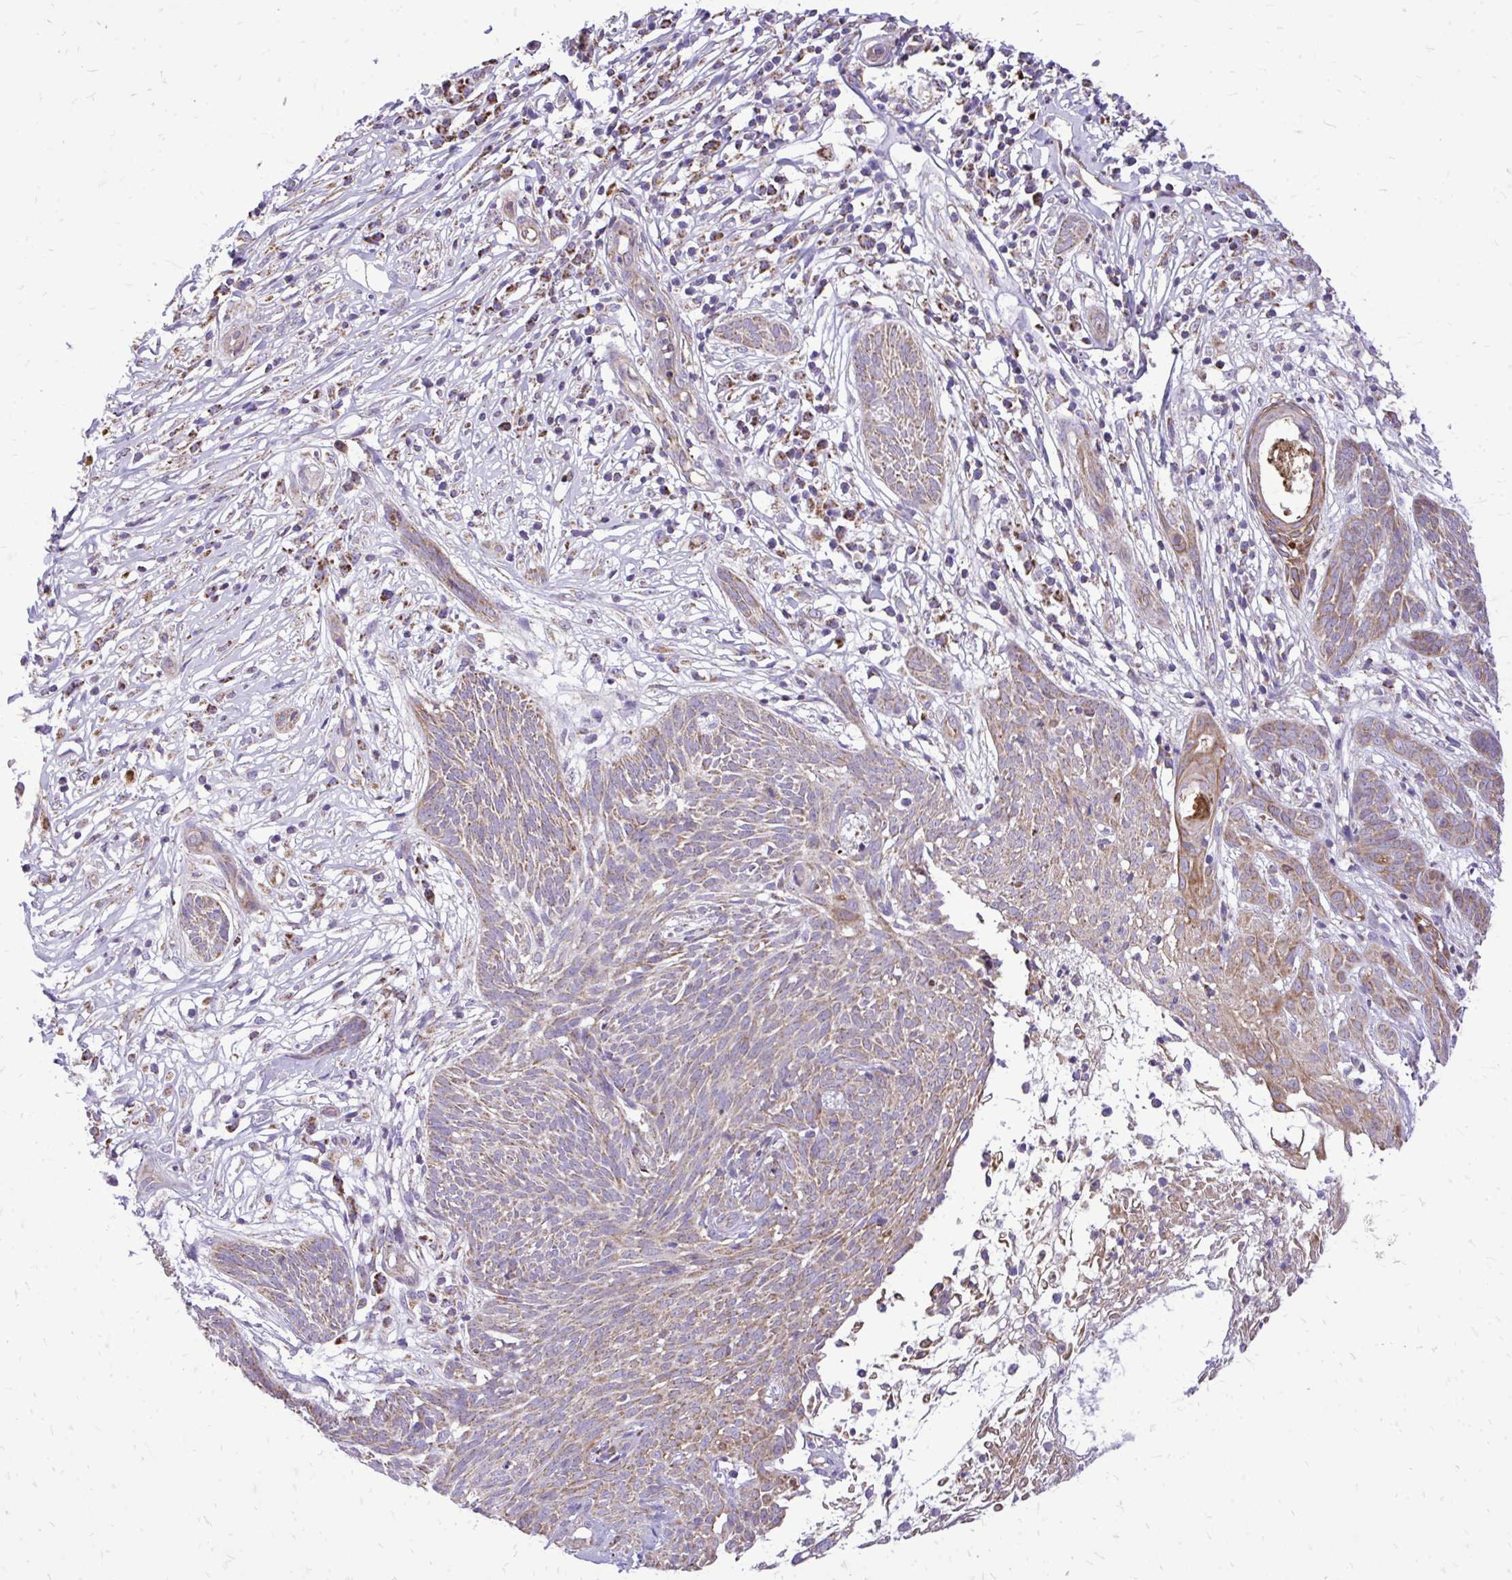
{"staining": {"intensity": "moderate", "quantity": ">75%", "location": "cytoplasmic/membranous"}, "tissue": "skin cancer", "cell_type": "Tumor cells", "image_type": "cancer", "snomed": [{"axis": "morphology", "description": "Basal cell carcinoma"}, {"axis": "topography", "description": "Skin"}, {"axis": "topography", "description": "Skin, foot"}], "caption": "Immunohistochemical staining of human skin cancer (basal cell carcinoma) shows medium levels of moderate cytoplasmic/membranous protein positivity in about >75% of tumor cells.", "gene": "UBE2C", "patient": {"sex": "female", "age": 86}}